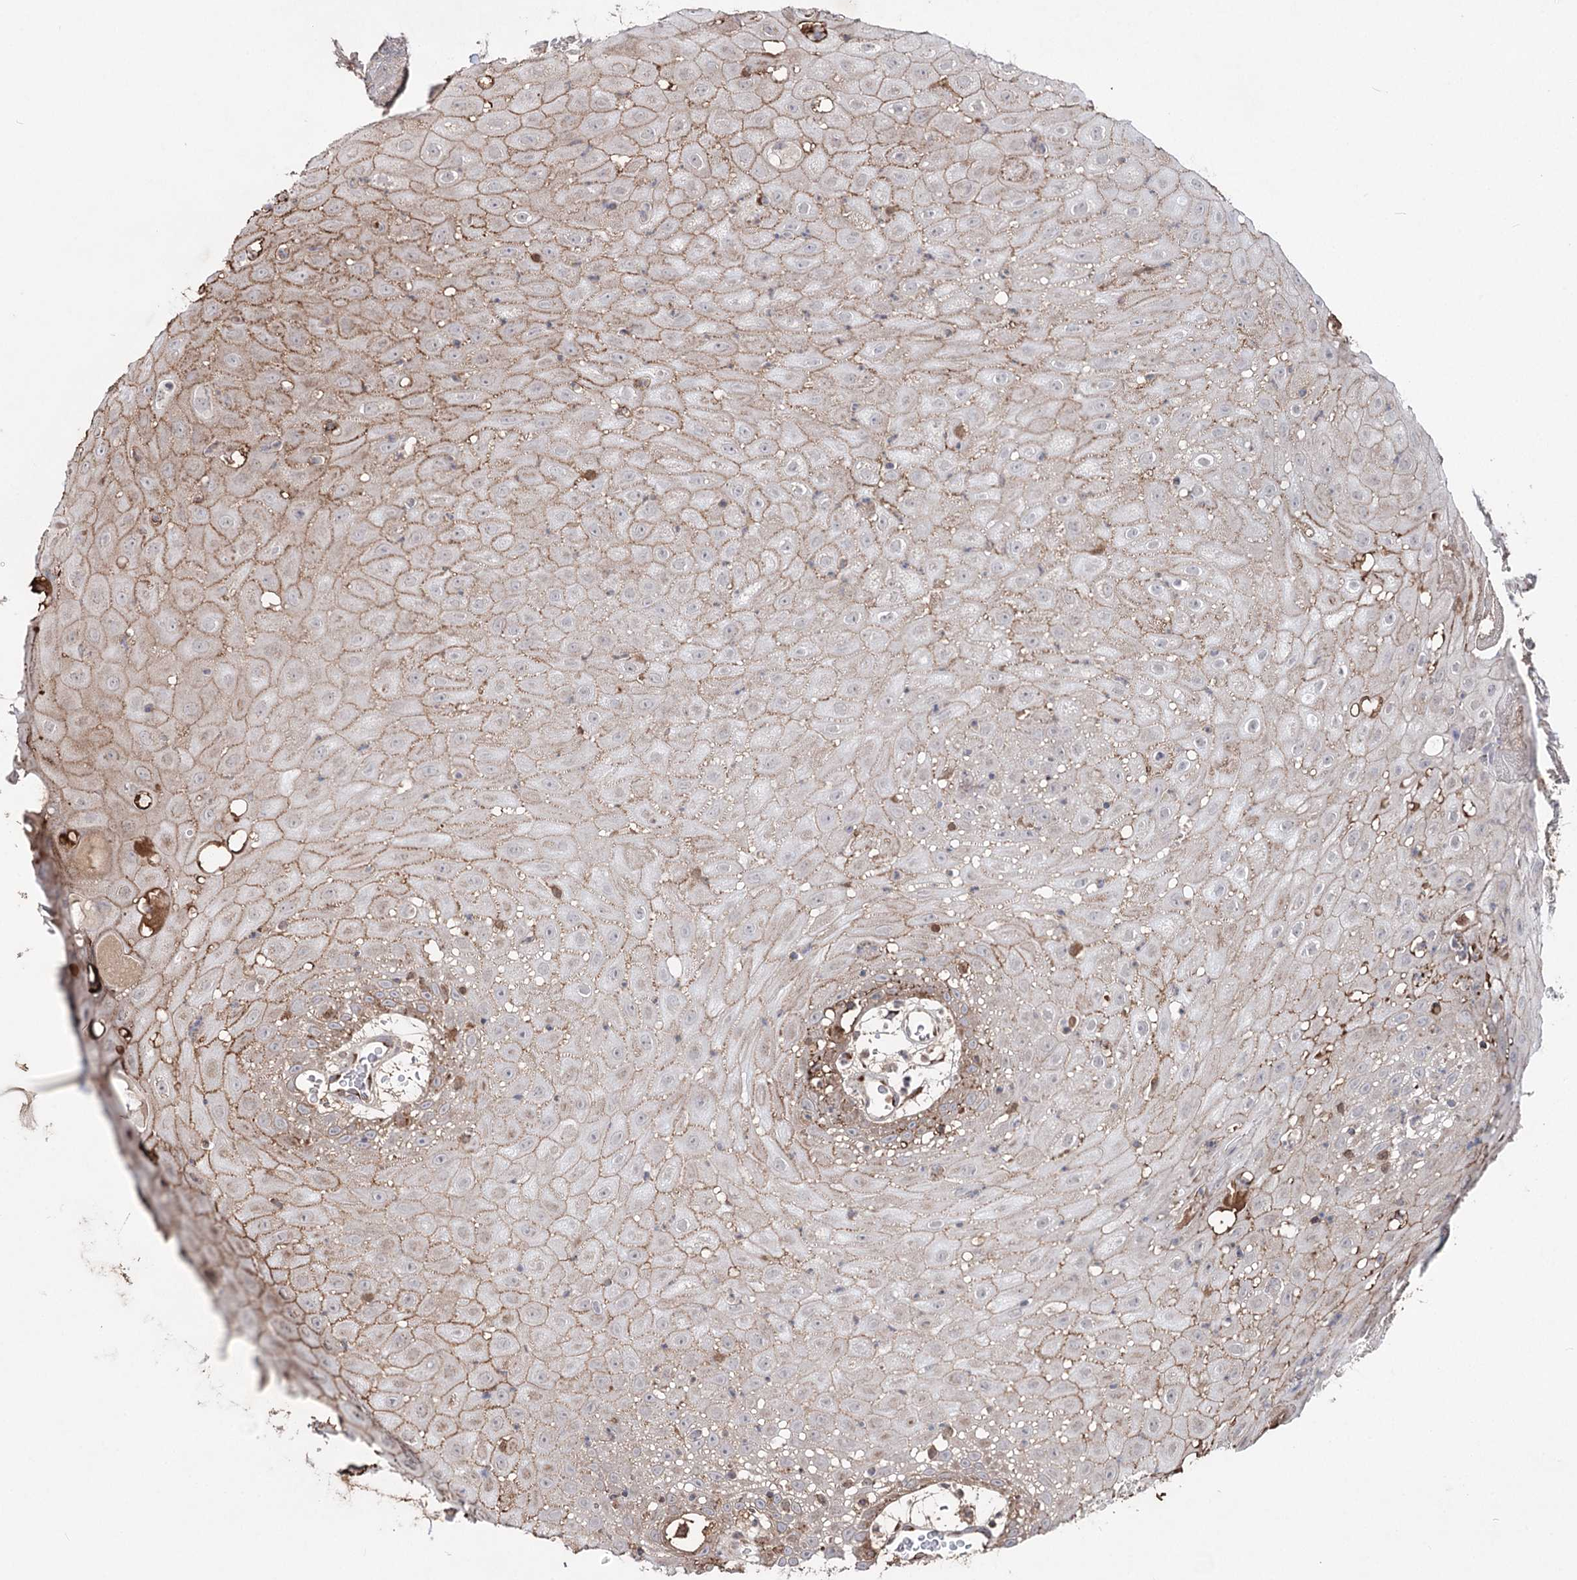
{"staining": {"intensity": "moderate", "quantity": "25%-75%", "location": "cytoplasmic/membranous"}, "tissue": "oral mucosa", "cell_type": "Squamous epithelial cells", "image_type": "normal", "snomed": [{"axis": "morphology", "description": "Normal tissue, NOS"}, {"axis": "topography", "description": "Skeletal muscle"}, {"axis": "topography", "description": "Oral tissue"}, {"axis": "topography", "description": "Salivary gland"}, {"axis": "topography", "description": "Peripheral nerve tissue"}], "caption": "Immunohistochemical staining of benign oral mucosa displays 25%-75% levels of moderate cytoplasmic/membranous protein staining in about 25%-75% of squamous epithelial cells.", "gene": "ARHGAP20", "patient": {"sex": "male", "age": 54}}